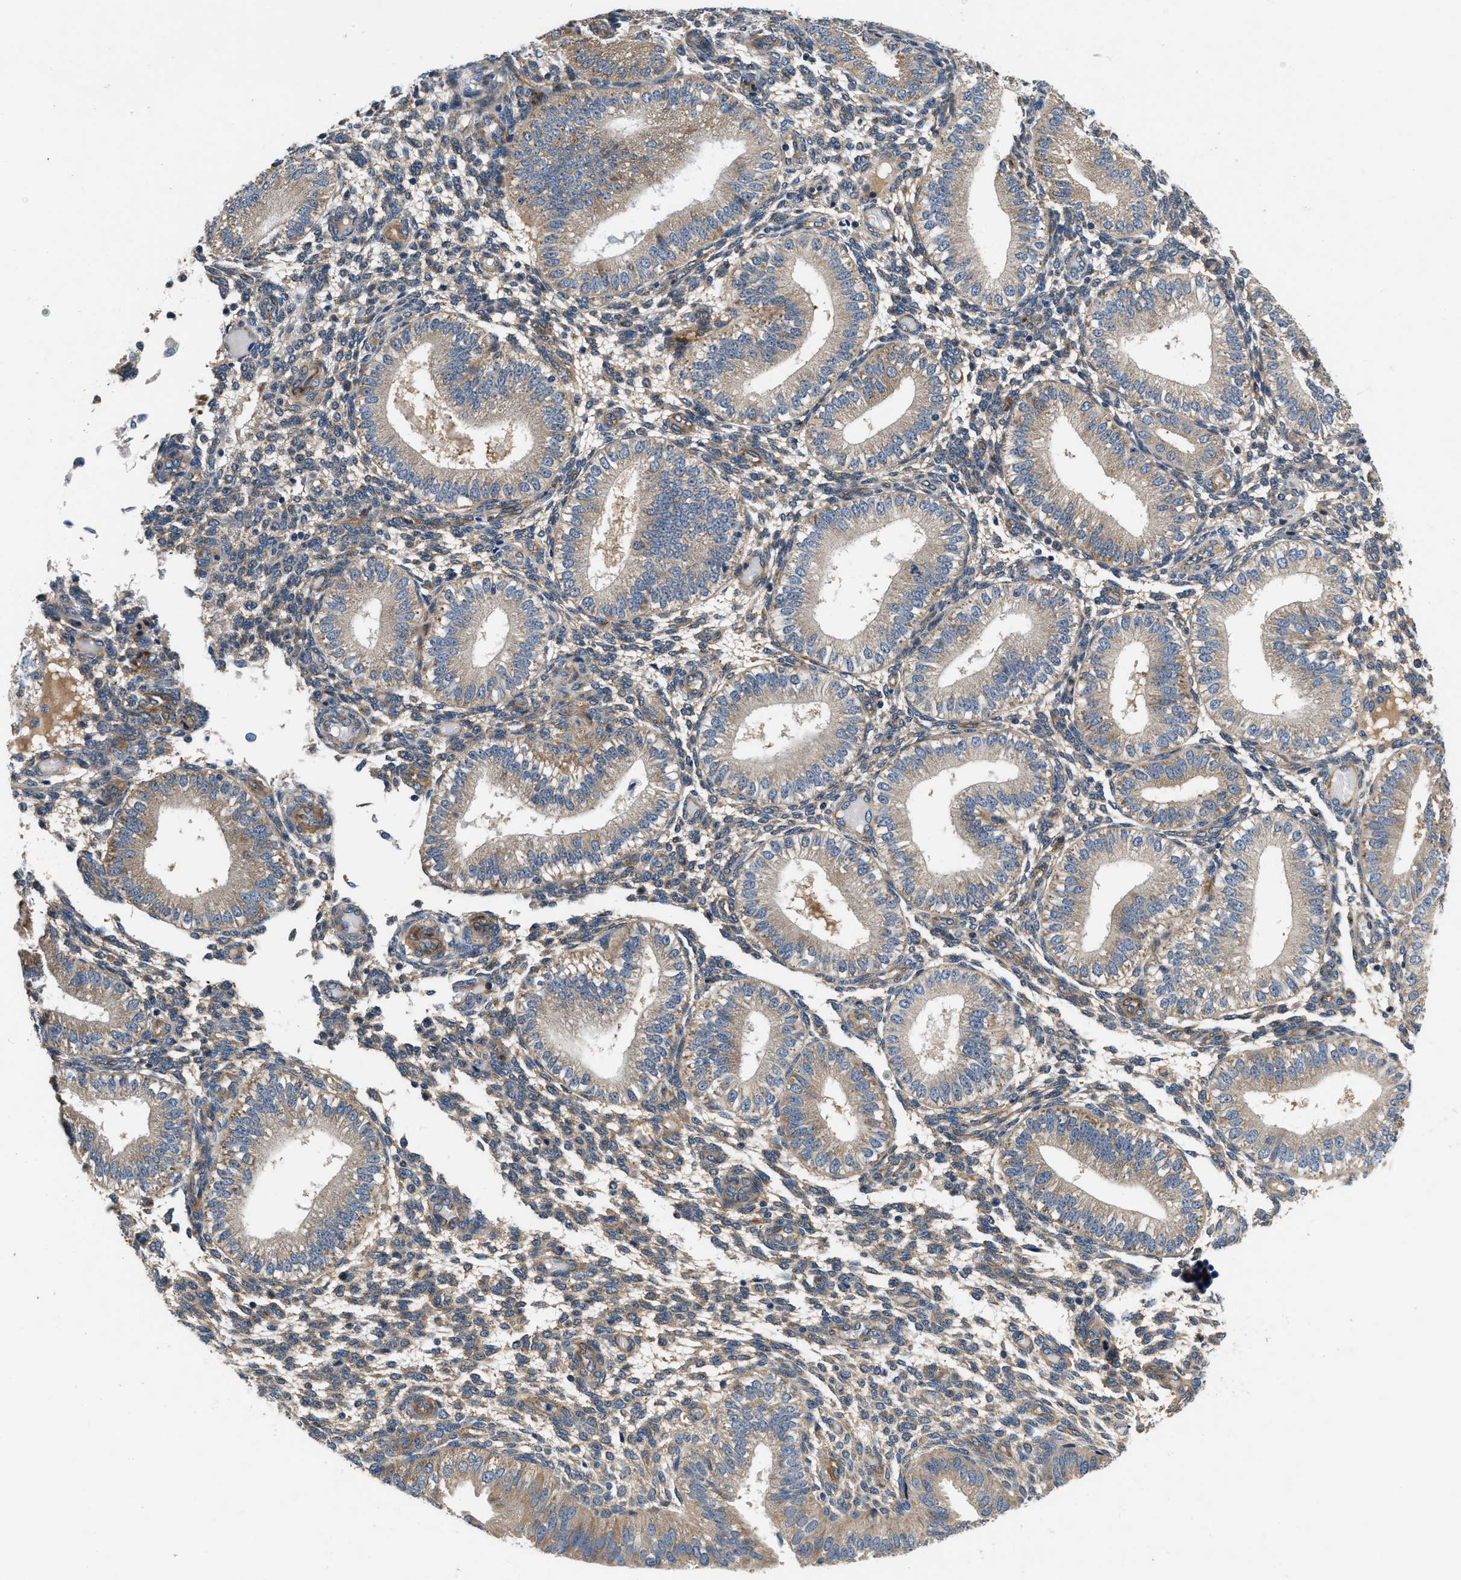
{"staining": {"intensity": "weak", "quantity": "25%-75%", "location": "cytoplasmic/membranous"}, "tissue": "endometrium", "cell_type": "Cells in endometrial stroma", "image_type": "normal", "snomed": [{"axis": "morphology", "description": "Normal tissue, NOS"}, {"axis": "topography", "description": "Endometrium"}], "caption": "The histopathology image displays a brown stain indicating the presence of a protein in the cytoplasmic/membranous of cells in endometrial stroma in endometrium.", "gene": "NME6", "patient": {"sex": "female", "age": 39}}